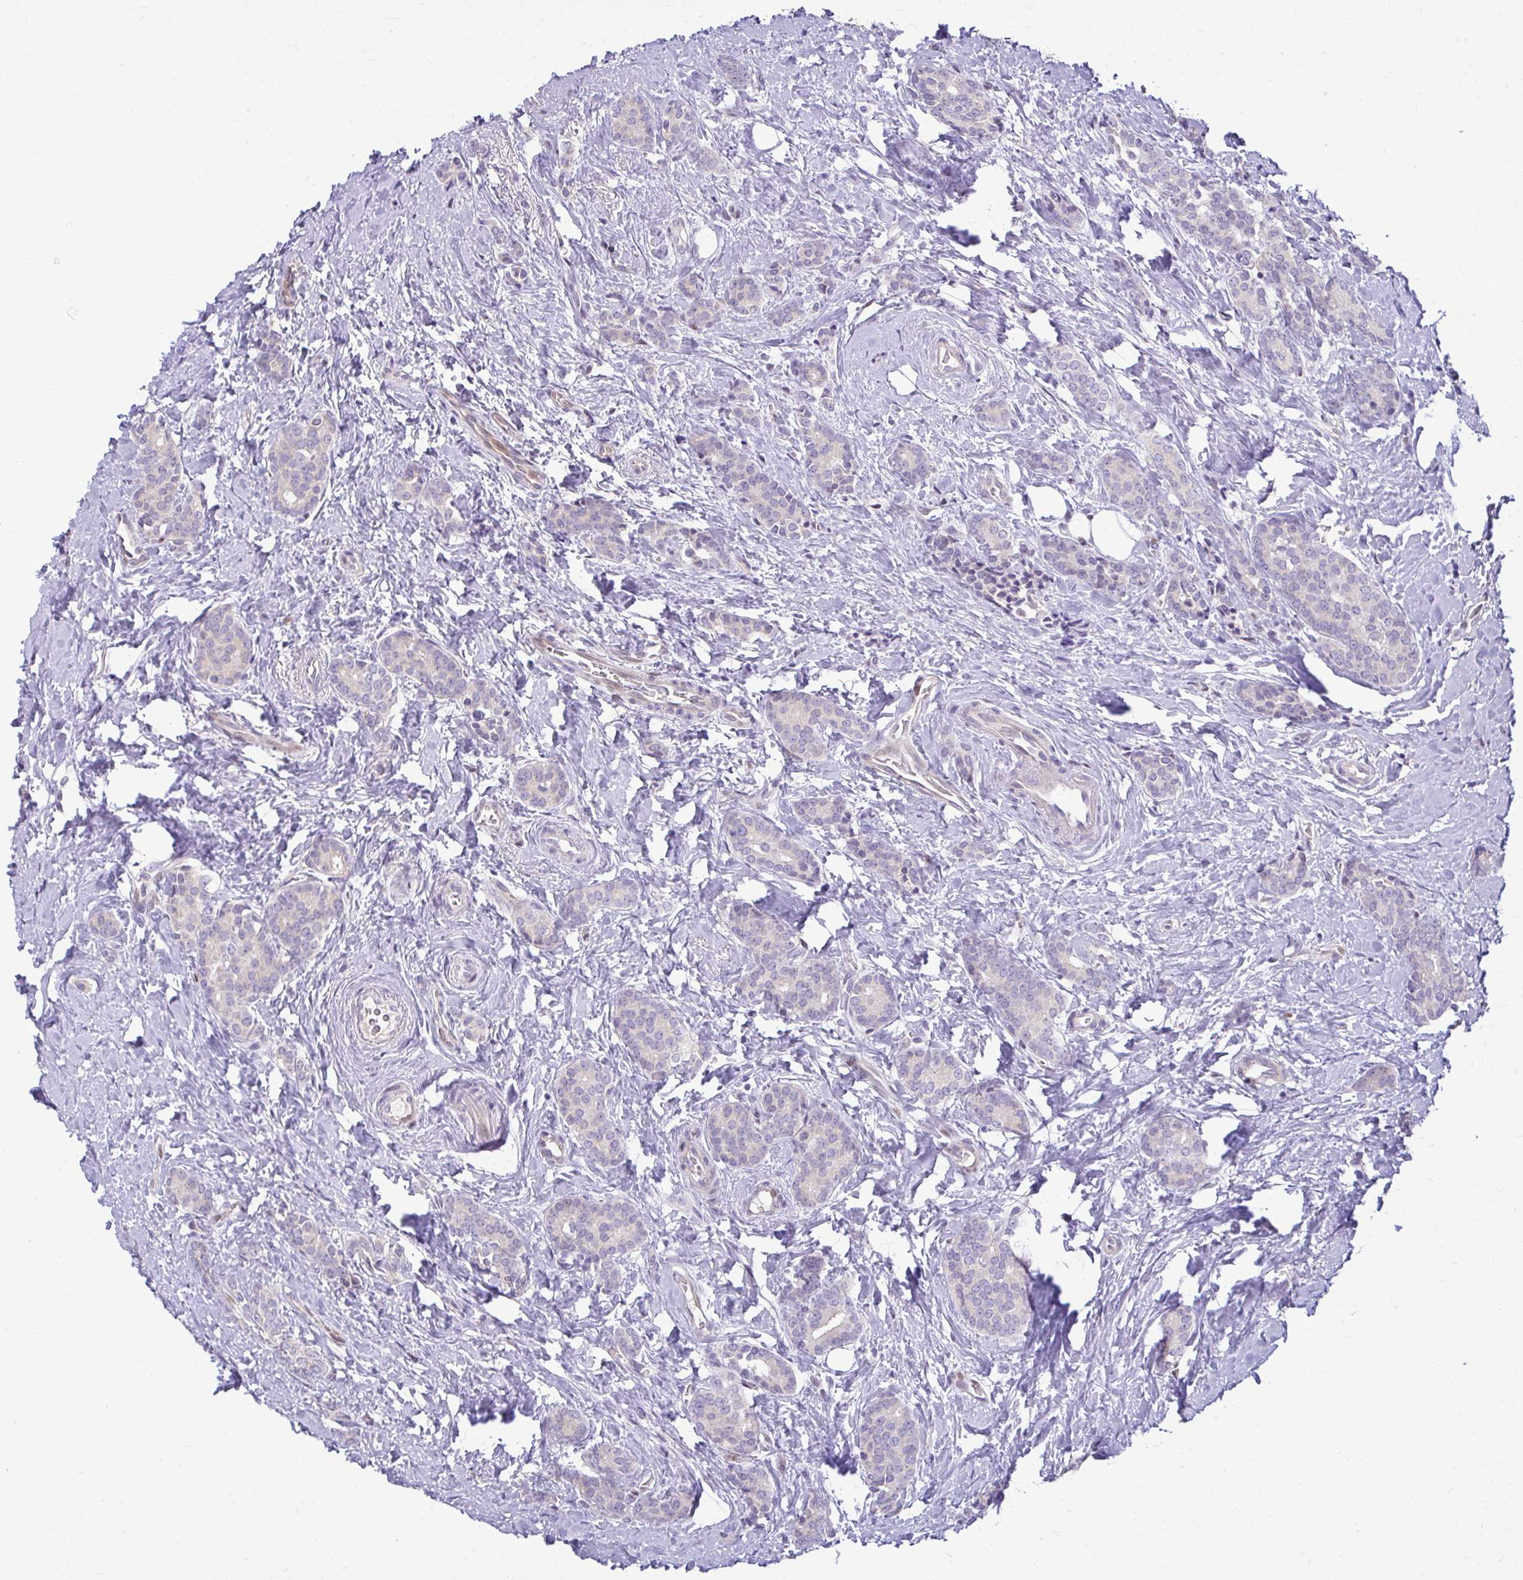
{"staining": {"intensity": "negative", "quantity": "none", "location": "none"}, "tissue": "breast cancer", "cell_type": "Tumor cells", "image_type": "cancer", "snomed": [{"axis": "morphology", "description": "Normal tissue, NOS"}, {"axis": "morphology", "description": "Duct carcinoma"}, {"axis": "topography", "description": "Breast"}], "caption": "There is no significant positivity in tumor cells of breast cancer (intraductal carcinoma).", "gene": "ODF1", "patient": {"sex": "female", "age": 77}}